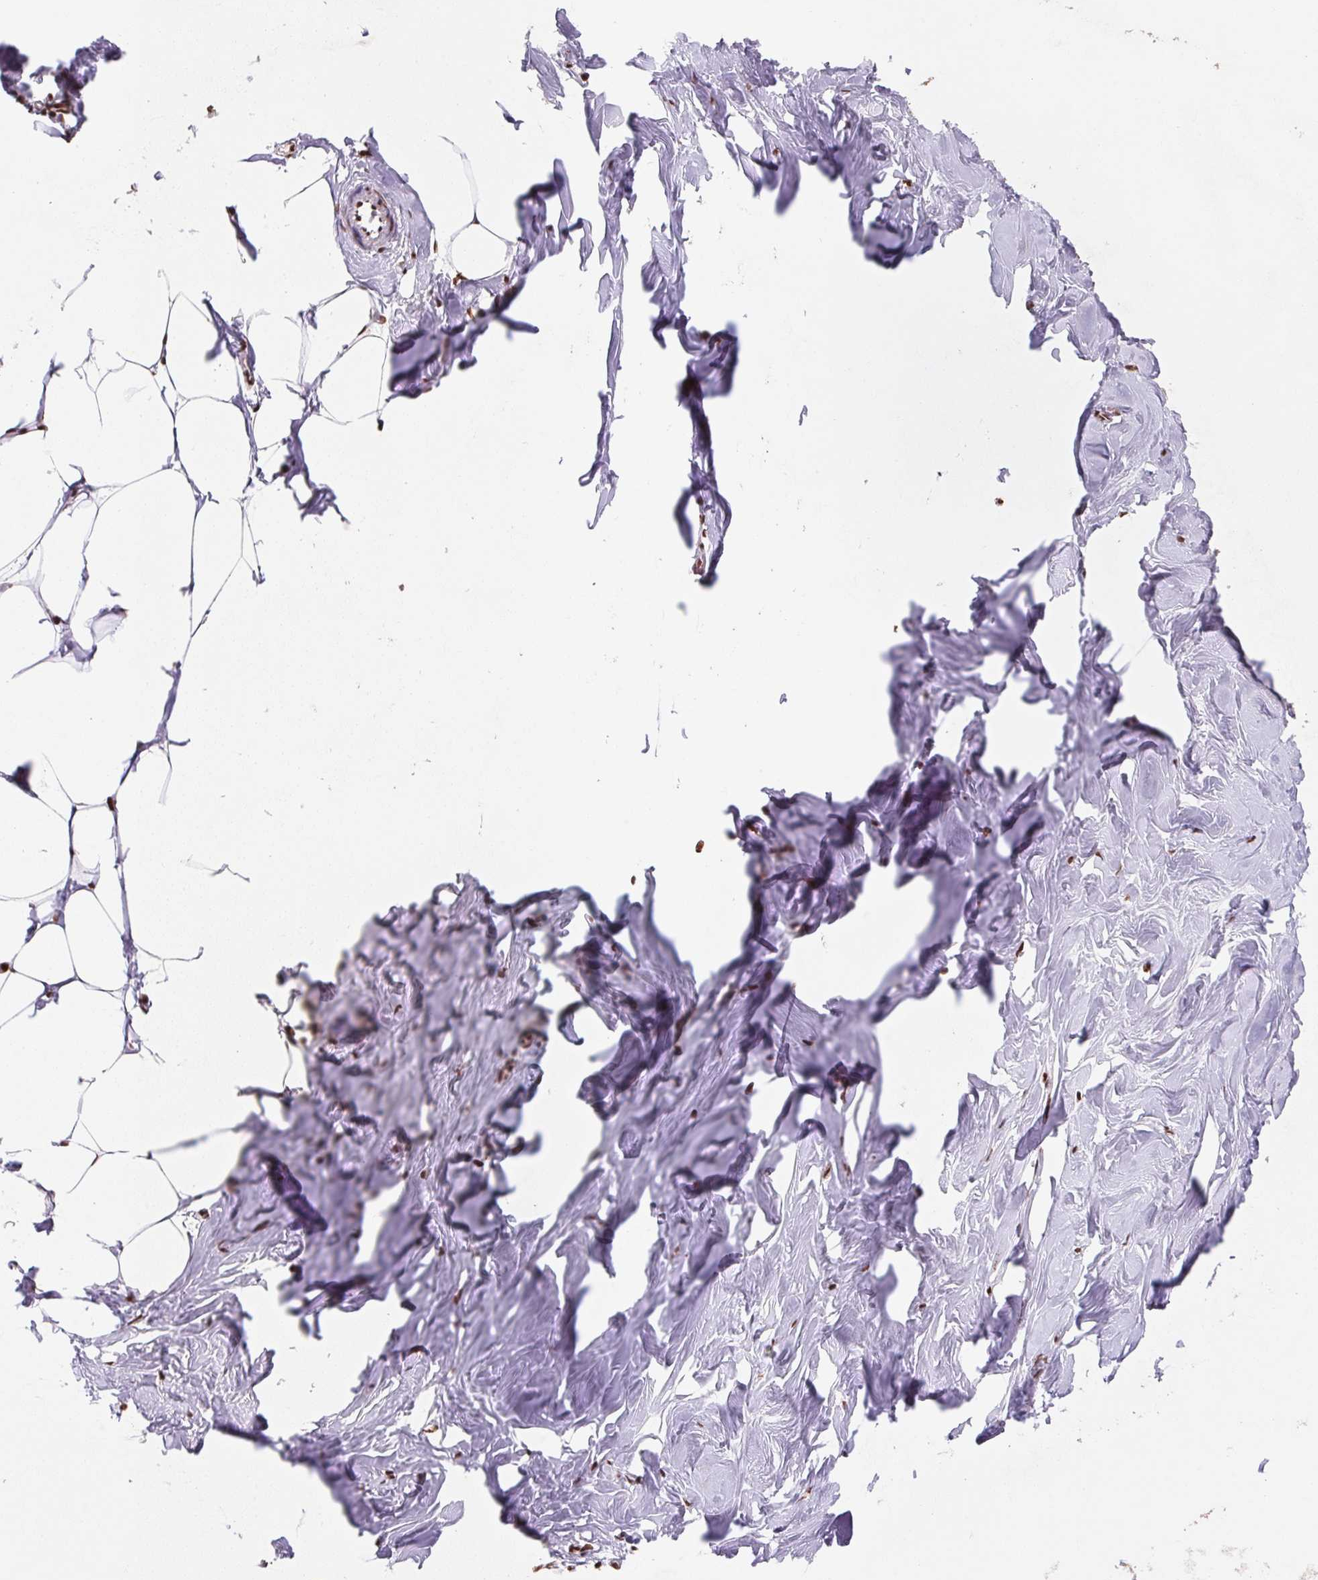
{"staining": {"intensity": "moderate", "quantity": "<25%", "location": "nuclear"}, "tissue": "breast", "cell_type": "Adipocytes", "image_type": "normal", "snomed": [{"axis": "morphology", "description": "Normal tissue, NOS"}, {"axis": "topography", "description": "Breast"}], "caption": "Protein staining displays moderate nuclear positivity in approximately <25% of adipocytes in benign breast.", "gene": "SNRPG", "patient": {"sex": "female", "age": 27}}